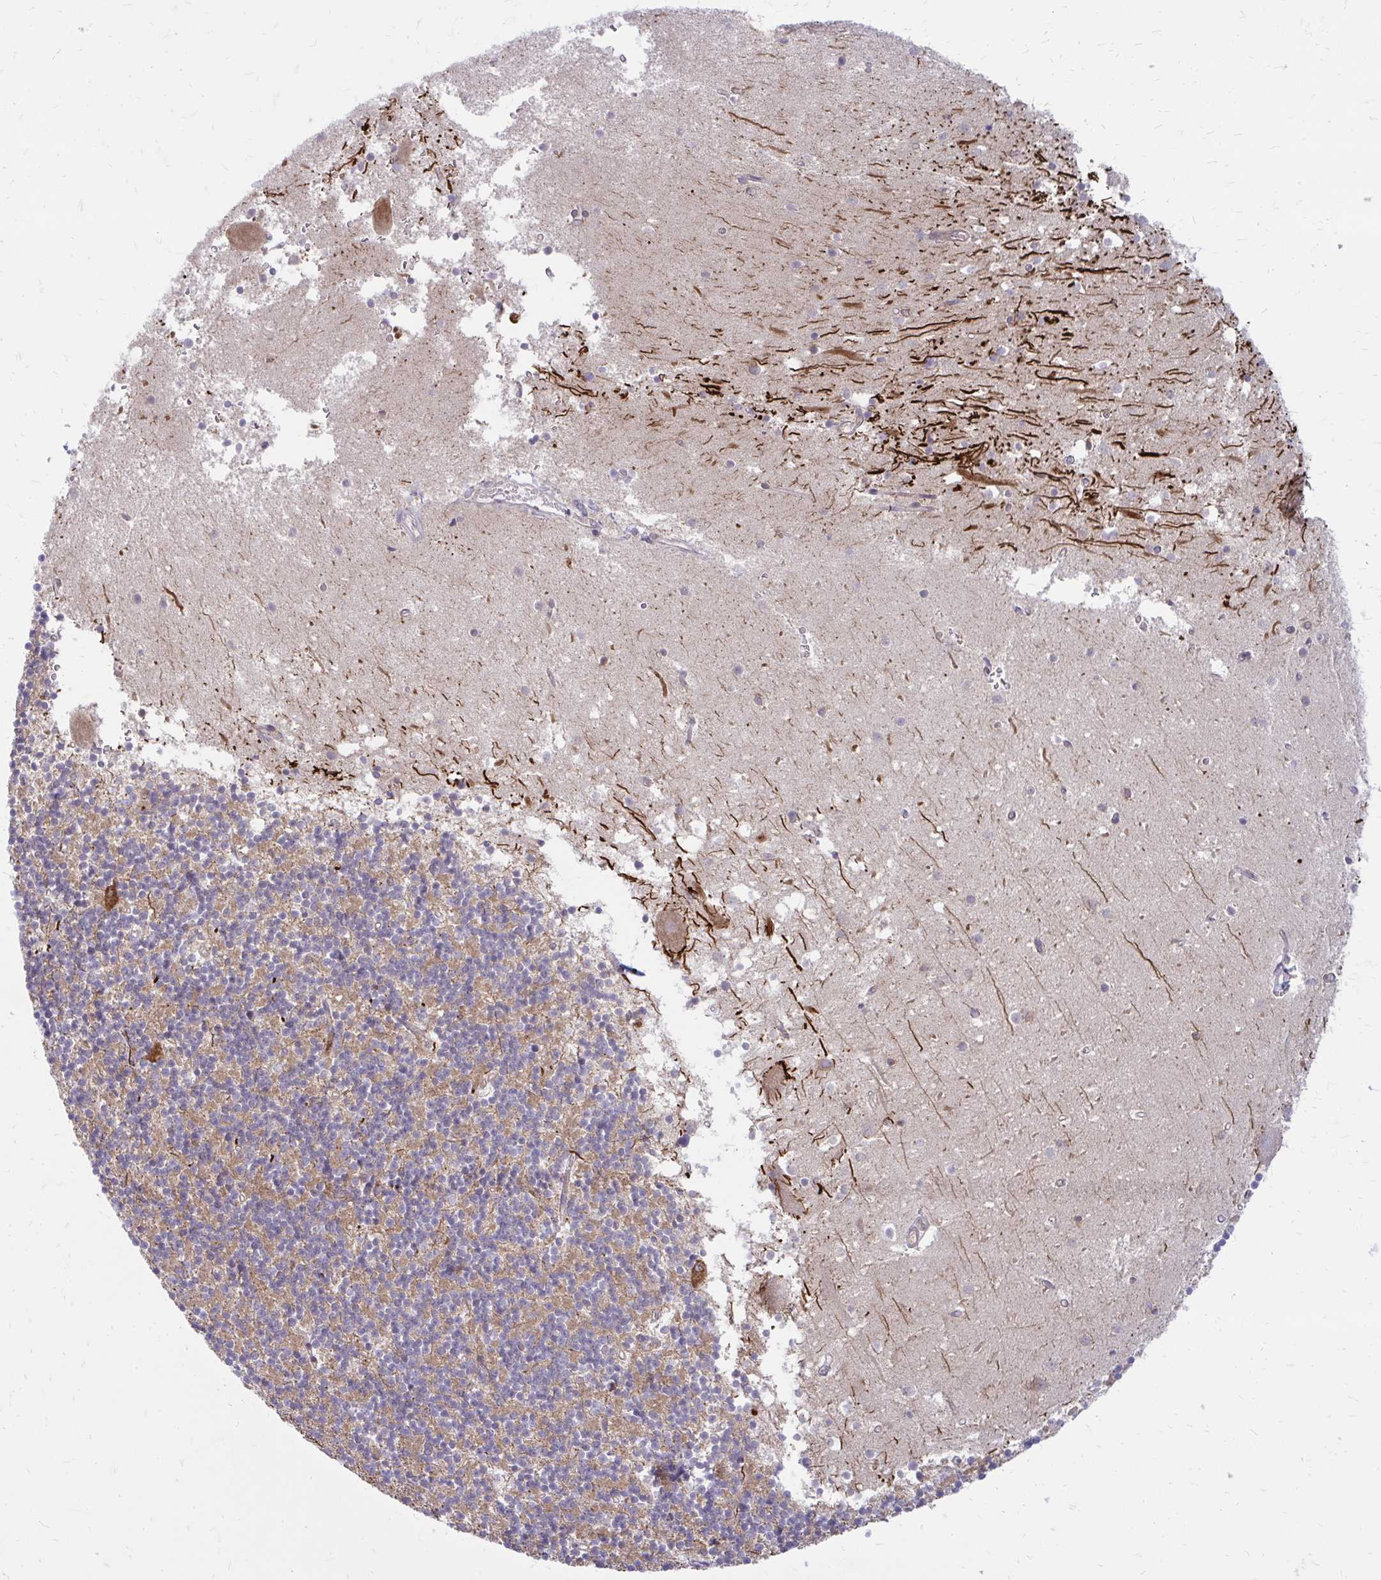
{"staining": {"intensity": "weak", "quantity": "<25%", "location": "cytoplasmic/membranous"}, "tissue": "cerebellum", "cell_type": "Cells in granular layer", "image_type": "normal", "snomed": [{"axis": "morphology", "description": "Normal tissue, NOS"}, {"axis": "topography", "description": "Cerebellum"}], "caption": "Immunohistochemical staining of unremarkable cerebellum displays no significant expression in cells in granular layer.", "gene": "ASAP1", "patient": {"sex": "male", "age": 54}}